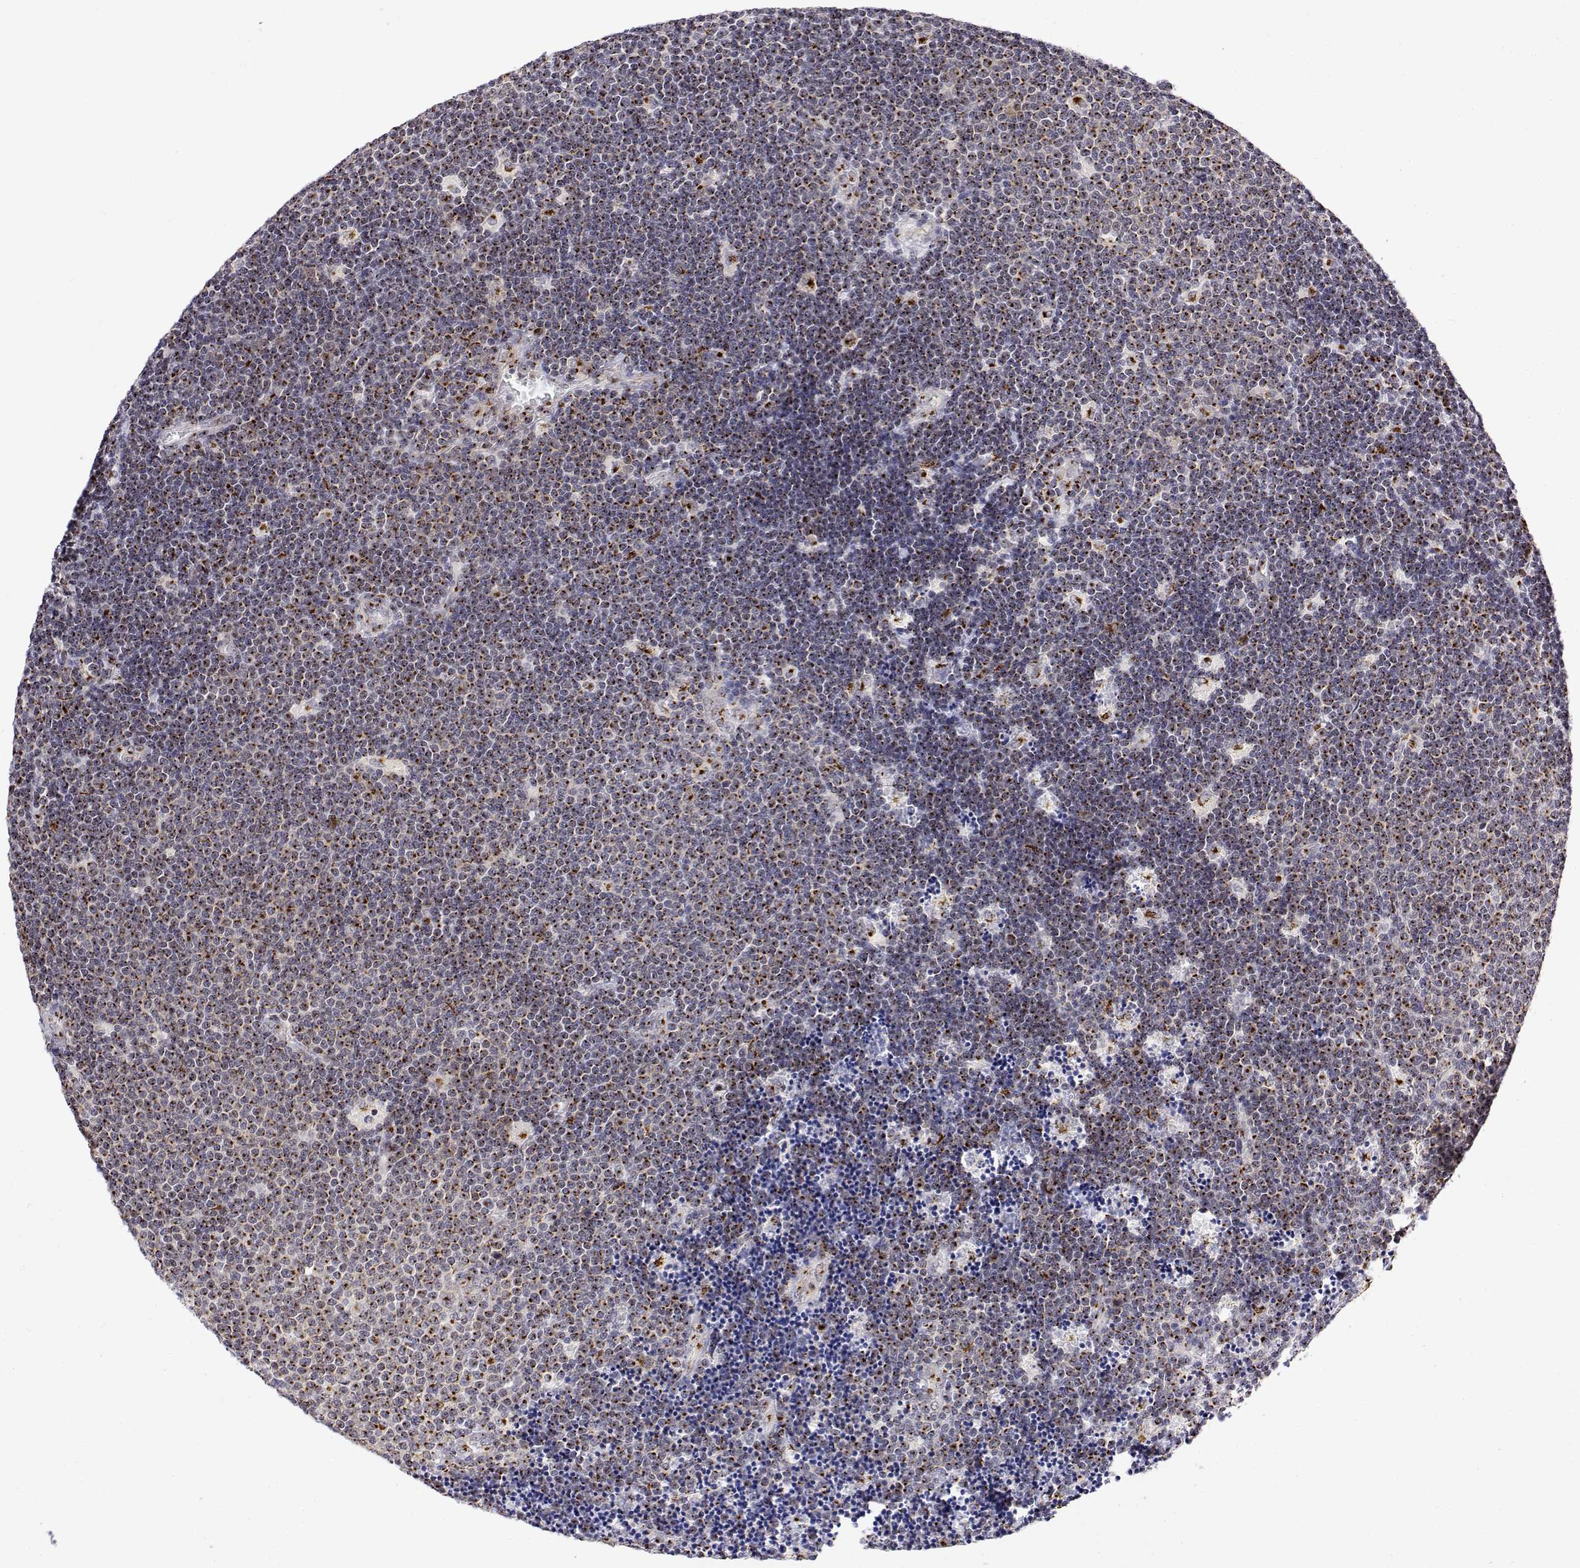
{"staining": {"intensity": "moderate", "quantity": "25%-75%", "location": "cytoplasmic/membranous"}, "tissue": "lymphoma", "cell_type": "Tumor cells", "image_type": "cancer", "snomed": [{"axis": "morphology", "description": "Malignant lymphoma, non-Hodgkin's type, Low grade"}, {"axis": "topography", "description": "Brain"}], "caption": "Moderate cytoplasmic/membranous expression is identified in about 25%-75% of tumor cells in lymphoma.", "gene": "YIPF3", "patient": {"sex": "female", "age": 66}}